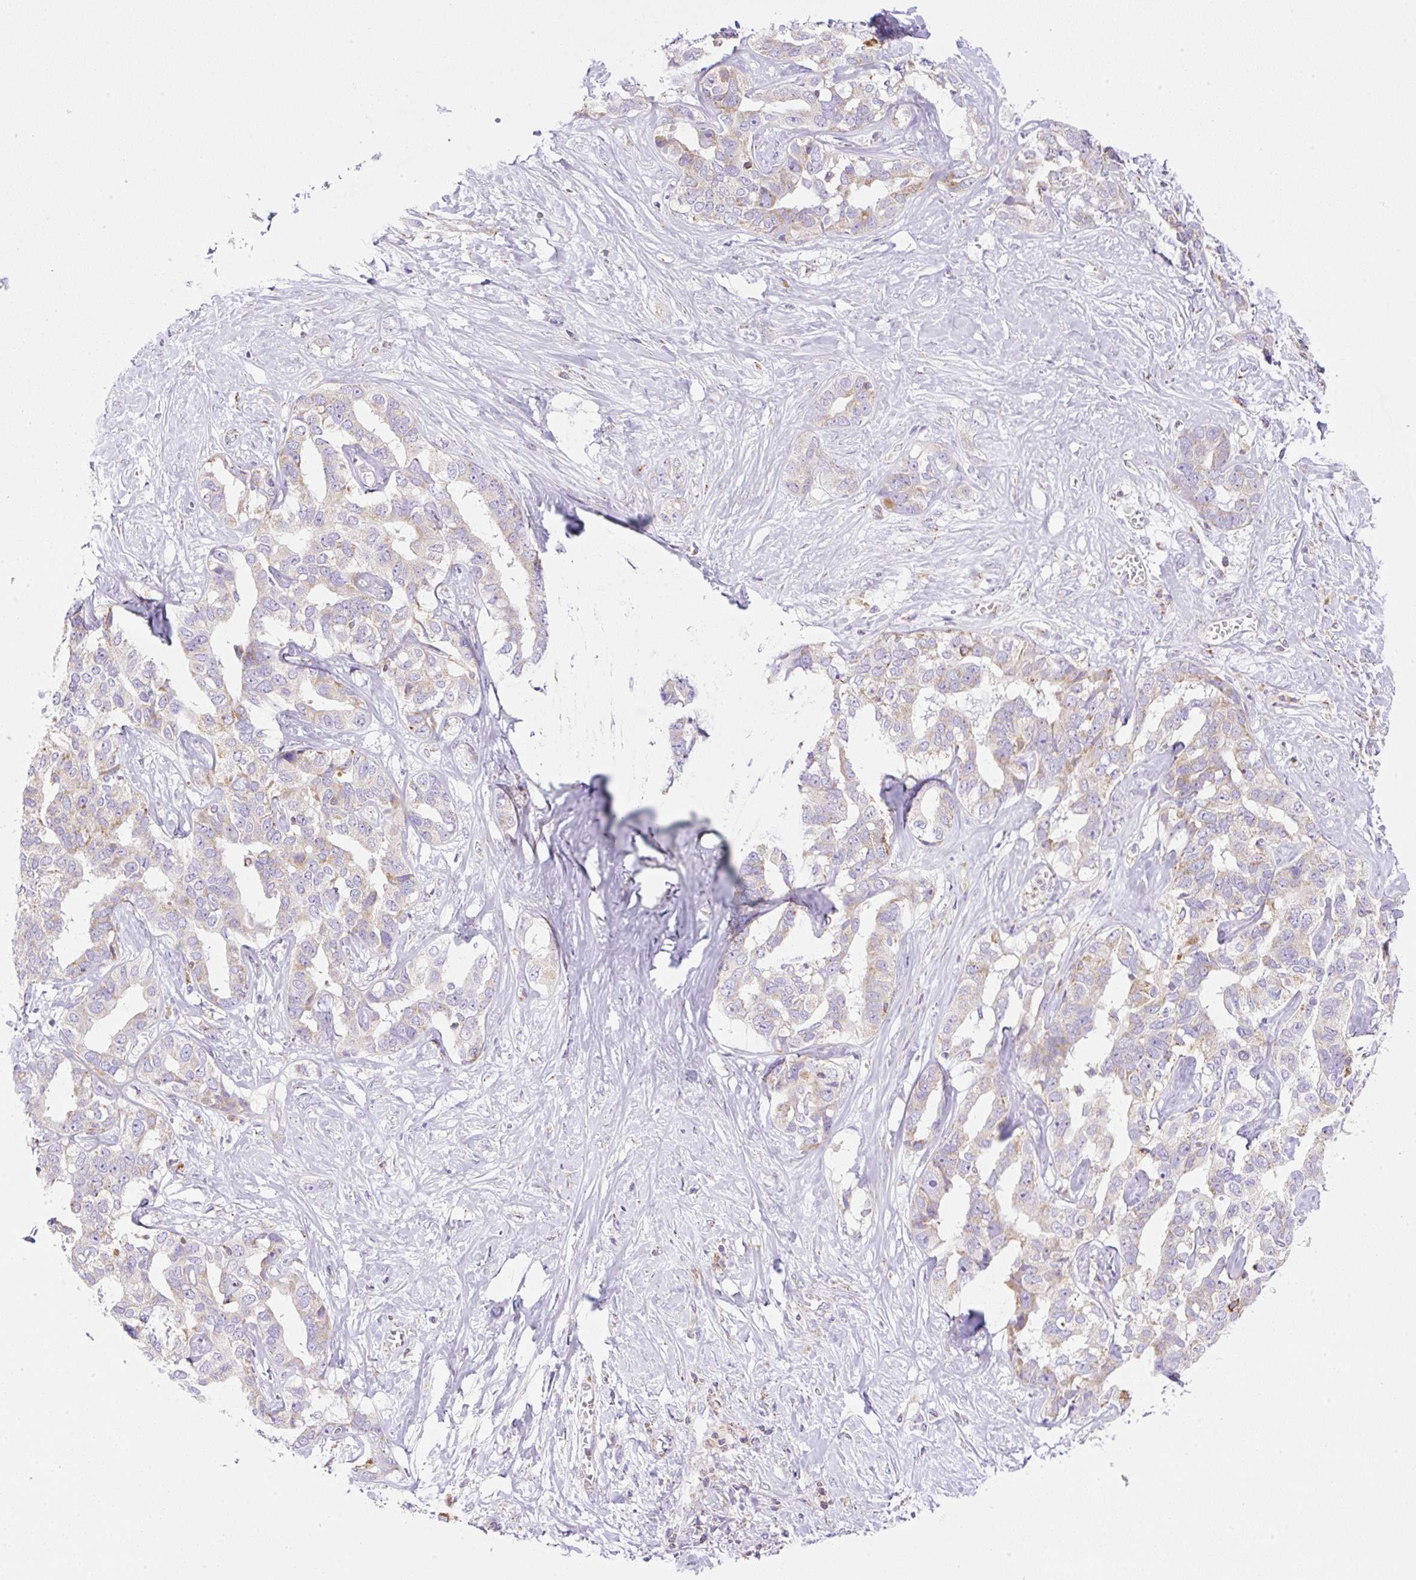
{"staining": {"intensity": "weak", "quantity": "<25%", "location": "cytoplasmic/membranous"}, "tissue": "liver cancer", "cell_type": "Tumor cells", "image_type": "cancer", "snomed": [{"axis": "morphology", "description": "Cholangiocarcinoma"}, {"axis": "topography", "description": "Liver"}], "caption": "This micrograph is of liver cholangiocarcinoma stained with immunohistochemistry (IHC) to label a protein in brown with the nuclei are counter-stained blue. There is no expression in tumor cells.", "gene": "NF1", "patient": {"sex": "male", "age": 59}}